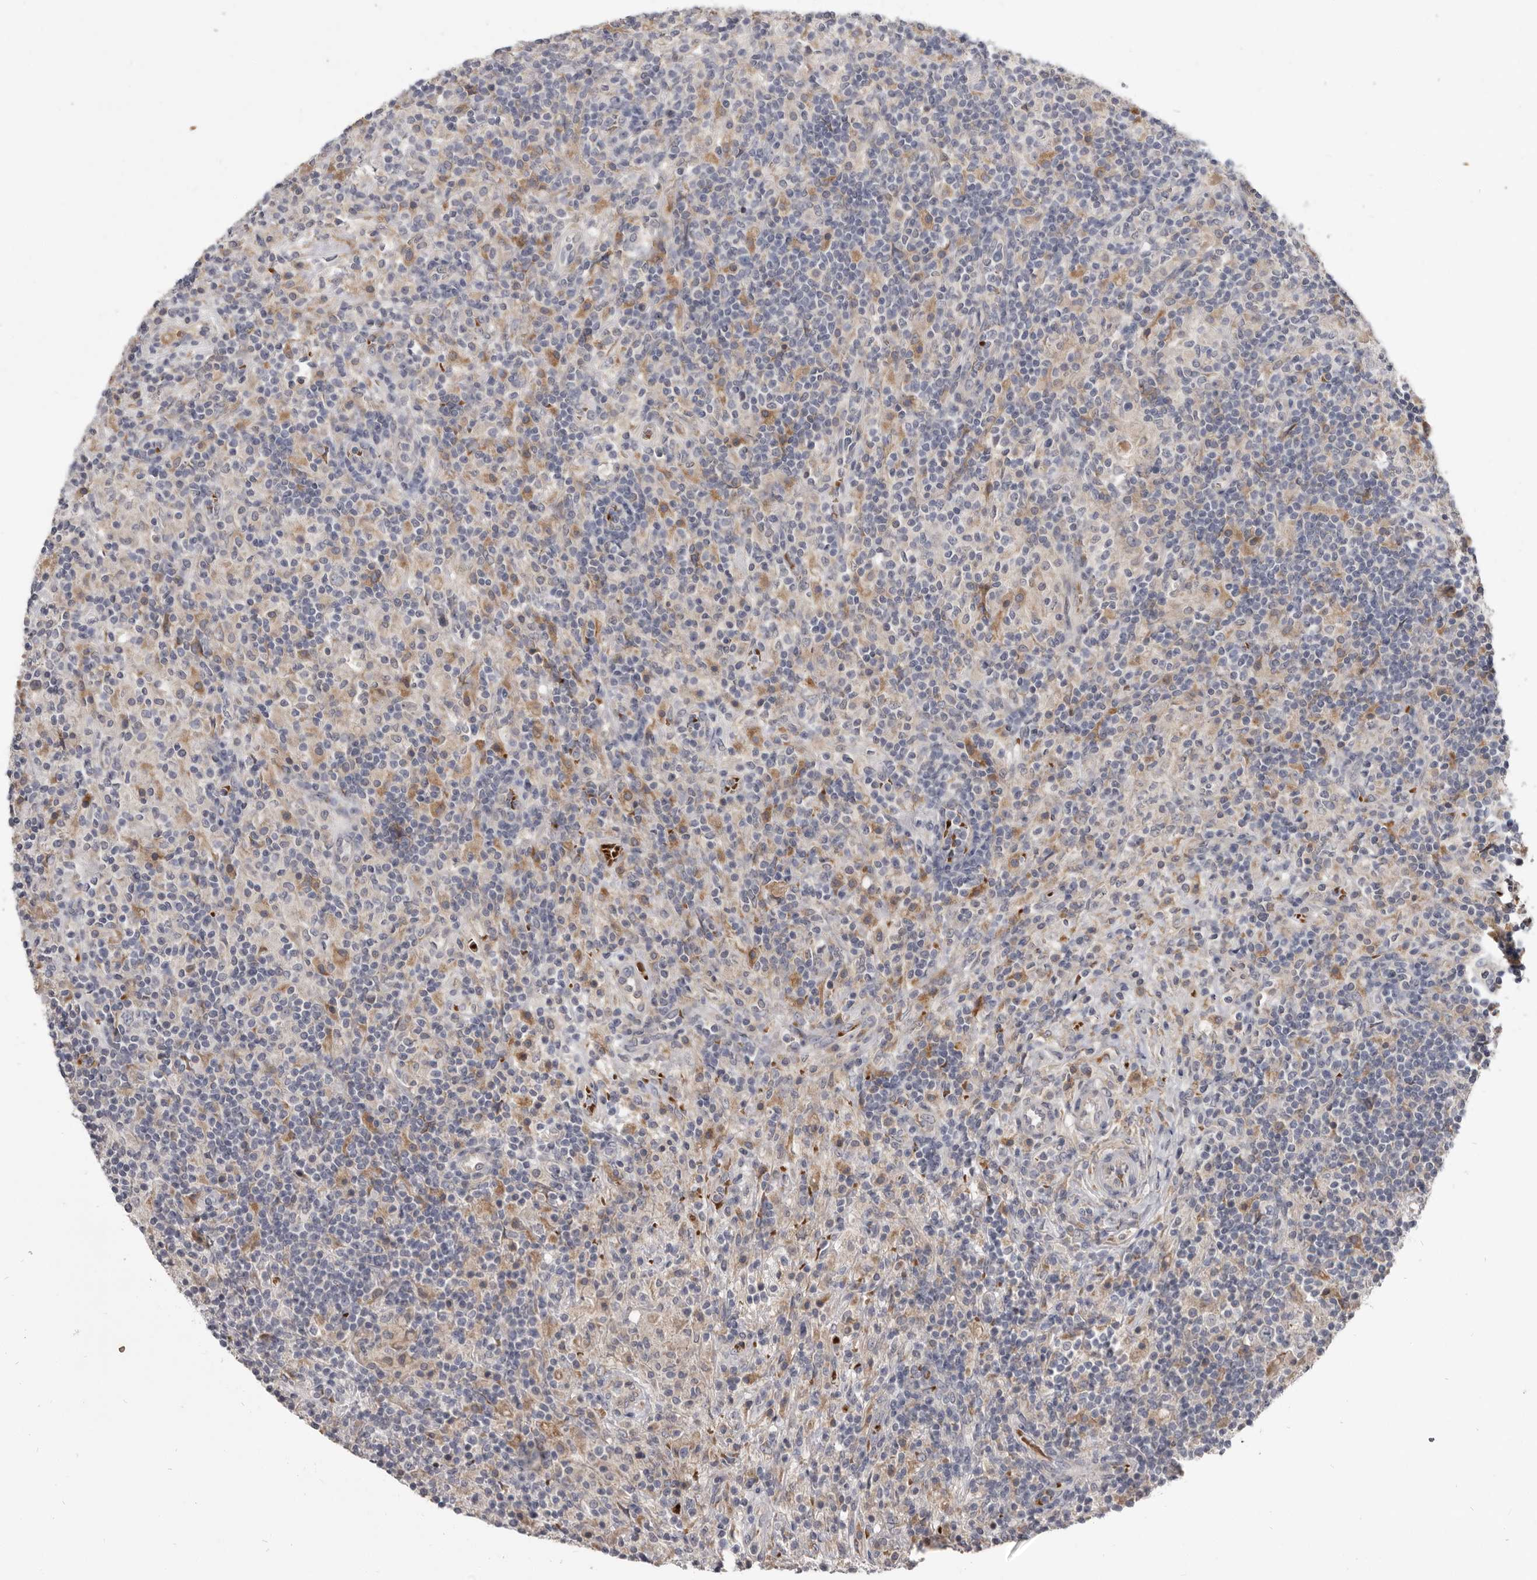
{"staining": {"intensity": "weak", "quantity": "<25%", "location": "cytoplasmic/membranous"}, "tissue": "lymphoma", "cell_type": "Tumor cells", "image_type": "cancer", "snomed": [{"axis": "morphology", "description": "Hodgkin's disease, NOS"}, {"axis": "topography", "description": "Lymph node"}], "caption": "A photomicrograph of lymphoma stained for a protein shows no brown staining in tumor cells.", "gene": "NENF", "patient": {"sex": "male", "age": 70}}